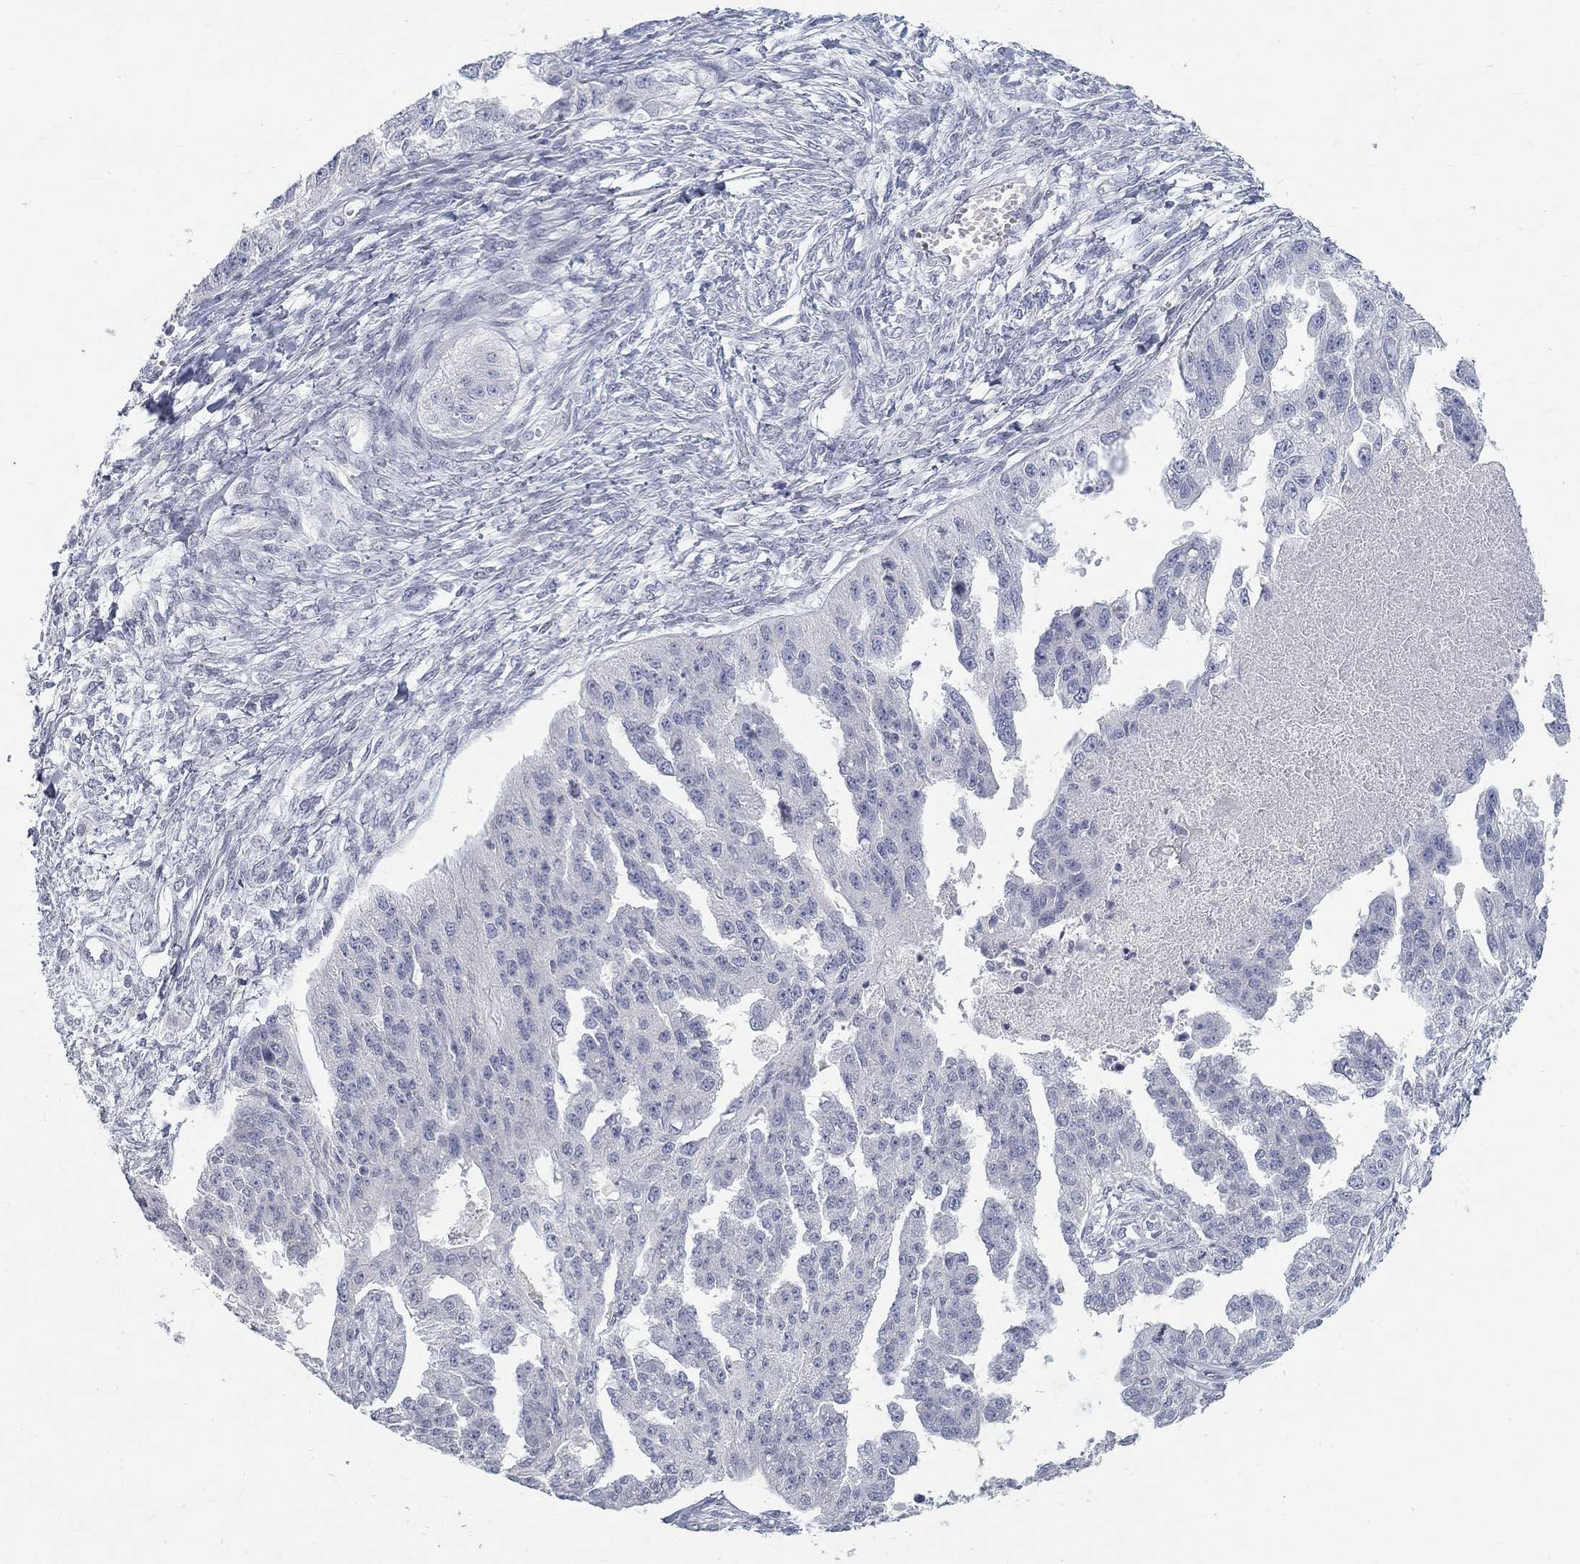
{"staining": {"intensity": "negative", "quantity": "none", "location": "none"}, "tissue": "ovarian cancer", "cell_type": "Tumor cells", "image_type": "cancer", "snomed": [{"axis": "morphology", "description": "Cystadenocarcinoma, serous, NOS"}, {"axis": "topography", "description": "Ovary"}], "caption": "High power microscopy micrograph of an immunohistochemistry (IHC) histopathology image of ovarian cancer (serous cystadenocarcinoma), revealing no significant positivity in tumor cells. (DAB immunohistochemistry (IHC) with hematoxylin counter stain).", "gene": "ATP1A3", "patient": {"sex": "female", "age": 58}}